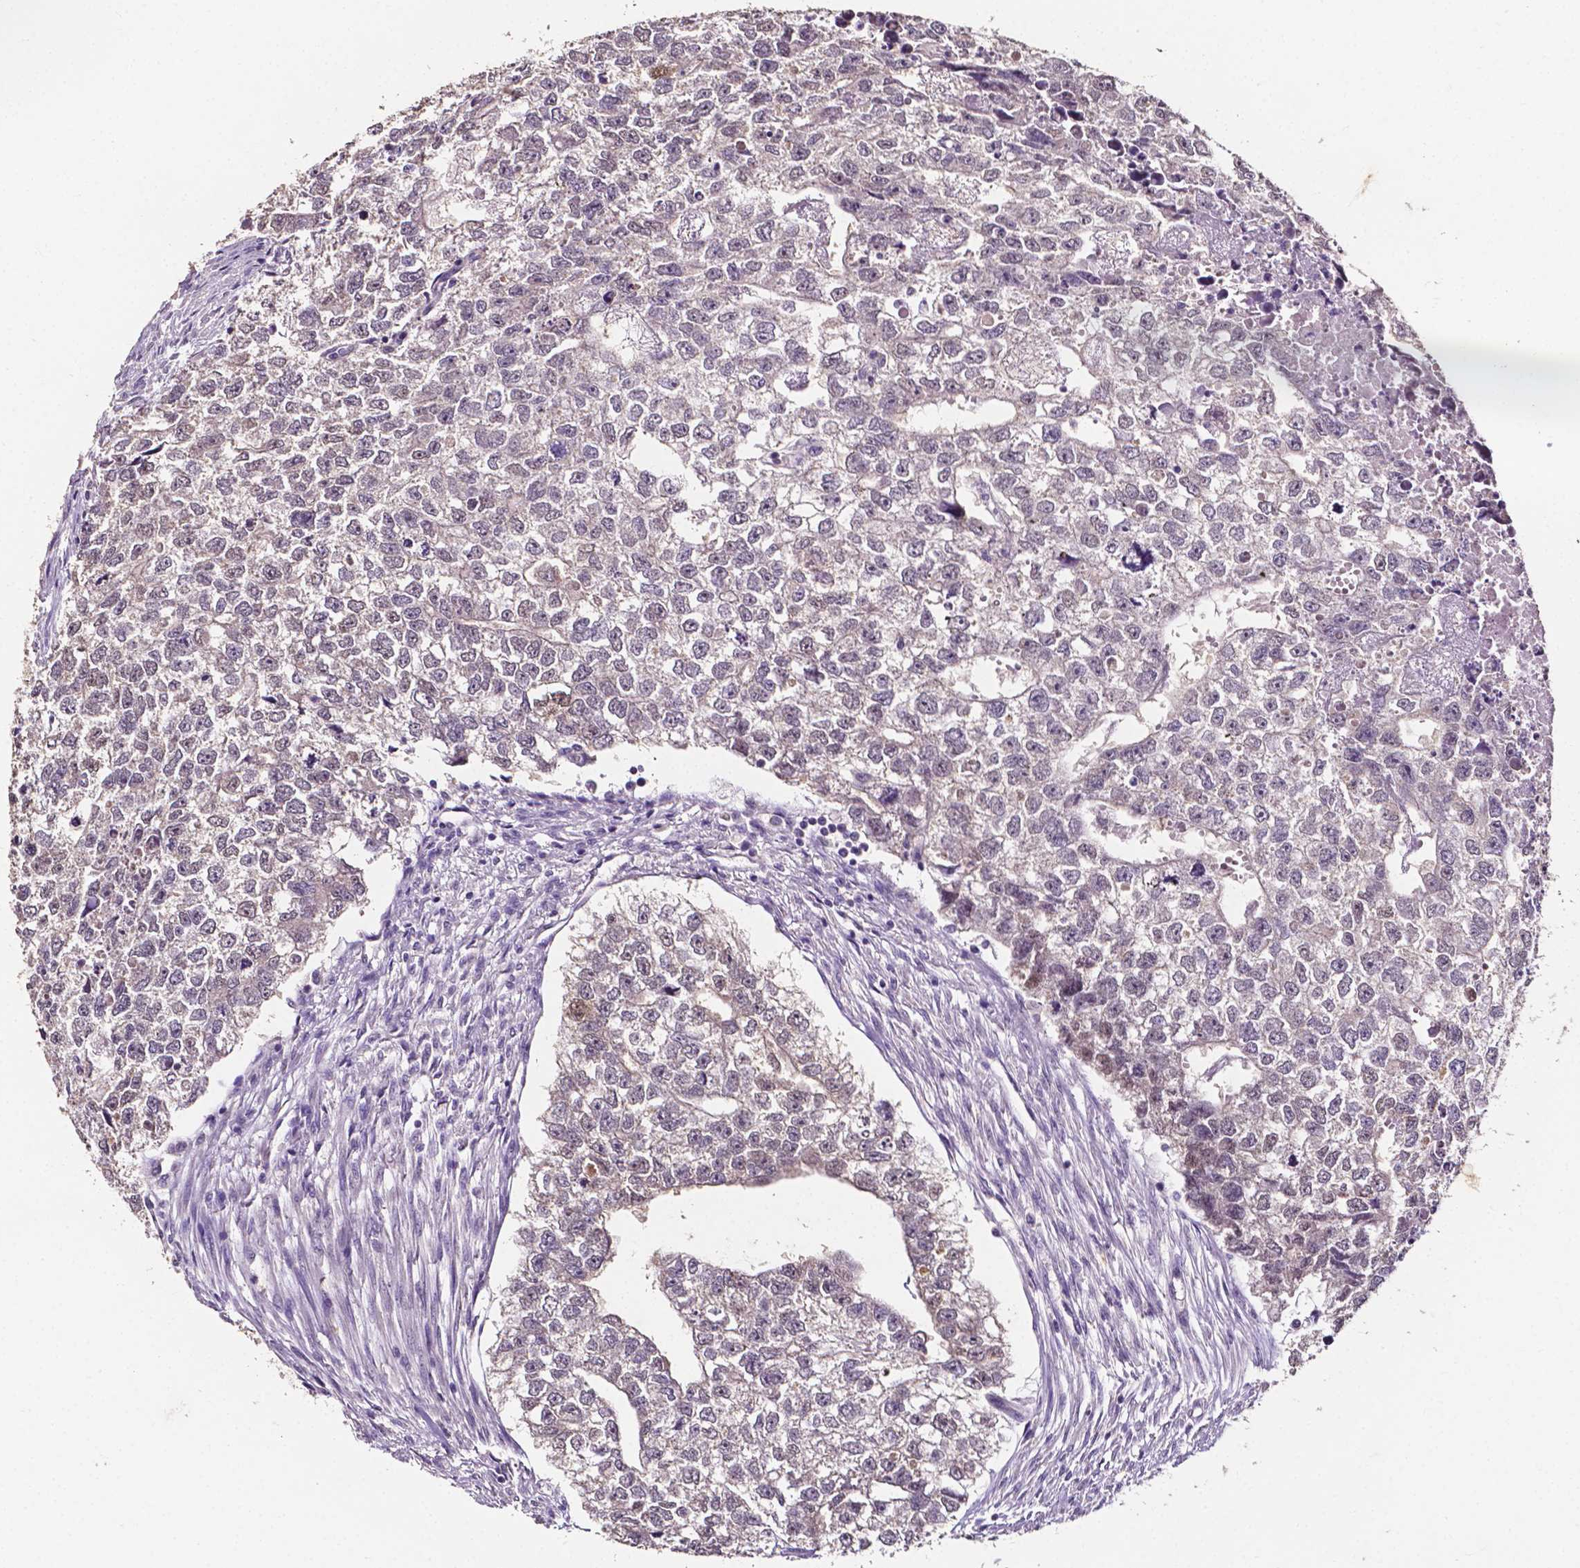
{"staining": {"intensity": "negative", "quantity": "none", "location": "none"}, "tissue": "testis cancer", "cell_type": "Tumor cells", "image_type": "cancer", "snomed": [{"axis": "morphology", "description": "Carcinoma, Embryonal, NOS"}, {"axis": "morphology", "description": "Teratoma, malignant, NOS"}, {"axis": "topography", "description": "Testis"}], "caption": "Micrograph shows no protein positivity in tumor cells of embryonal carcinoma (testis) tissue.", "gene": "PSAT1", "patient": {"sex": "male", "age": 44}}